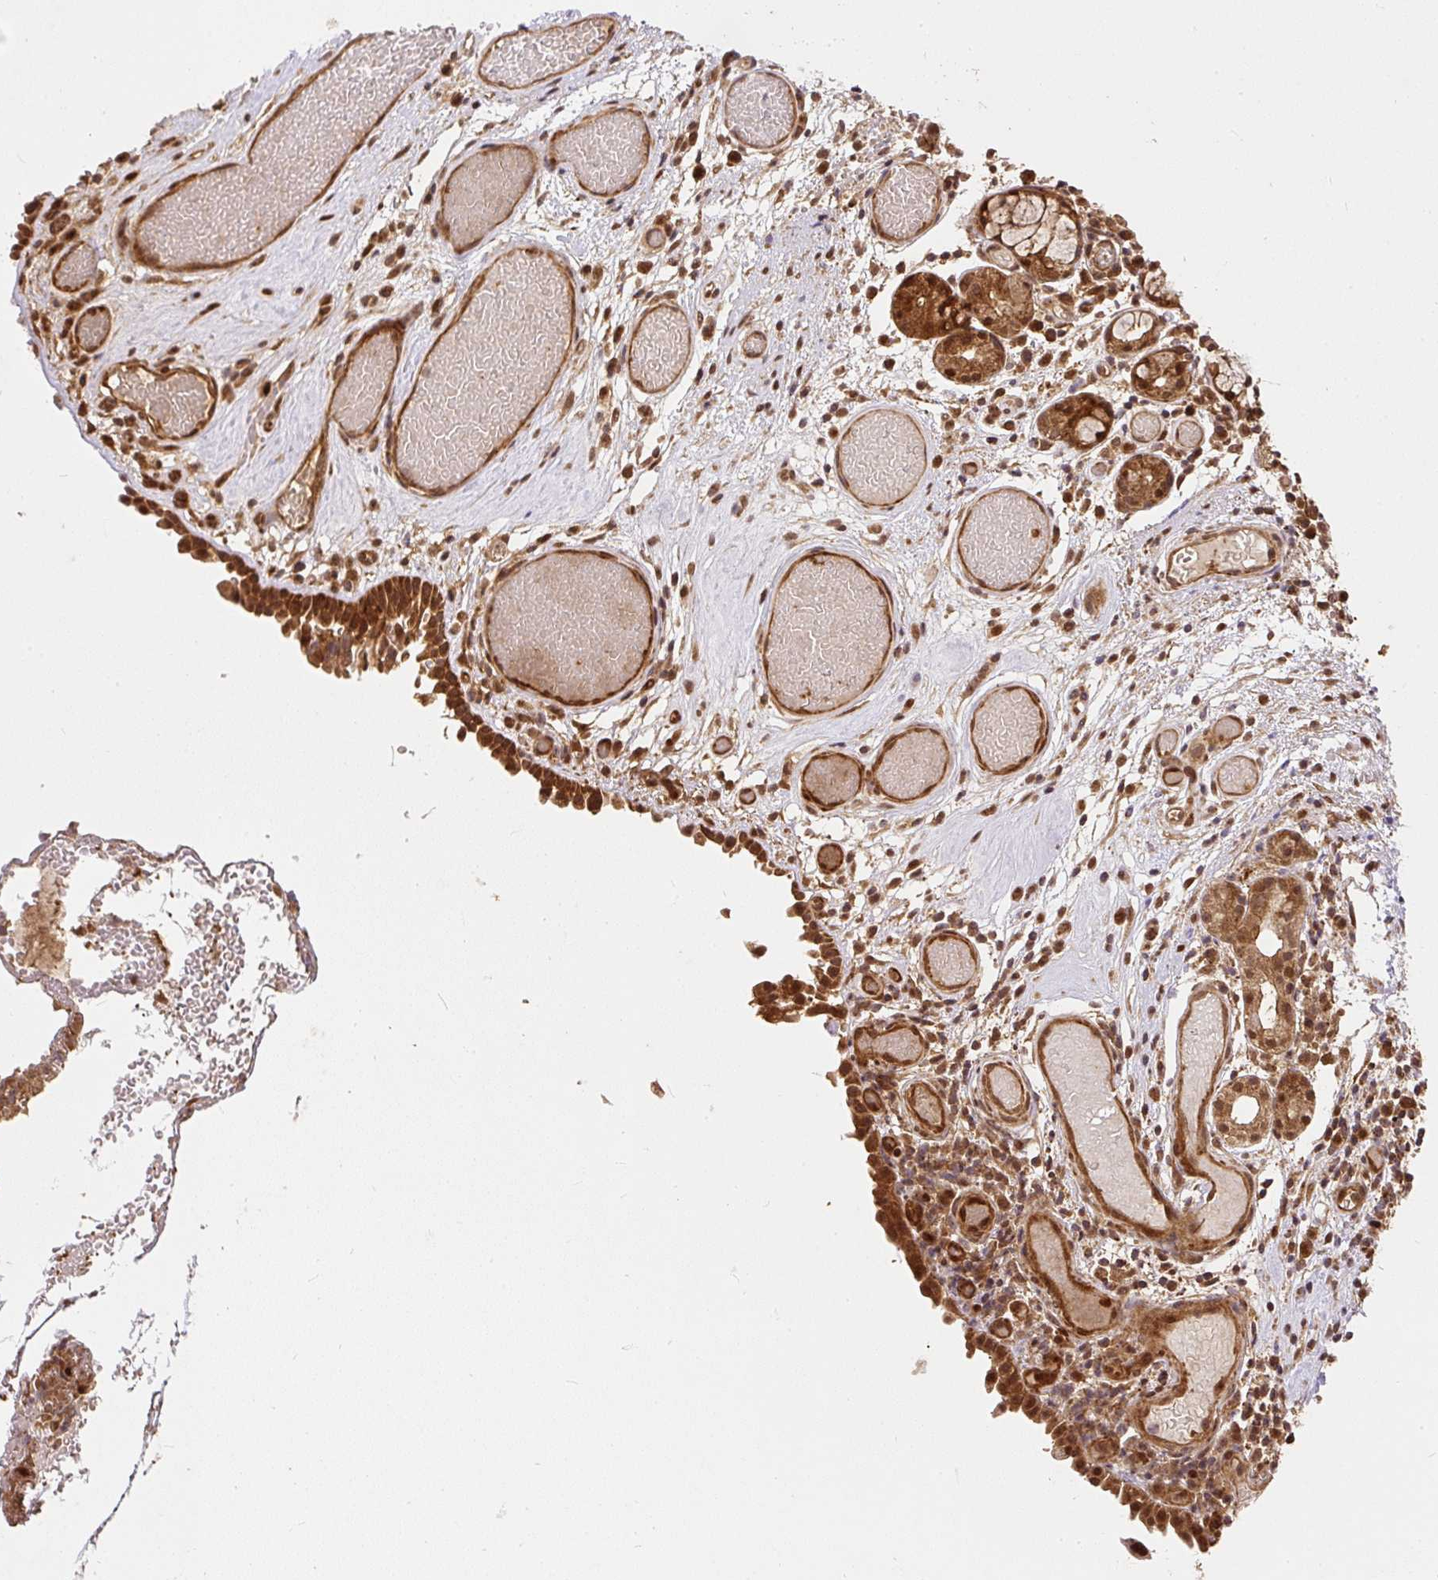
{"staining": {"intensity": "strong", "quantity": ">75%", "location": "cytoplasmic/membranous,nuclear"}, "tissue": "nasopharynx", "cell_type": "Respiratory epithelial cells", "image_type": "normal", "snomed": [{"axis": "morphology", "description": "Normal tissue, NOS"}, {"axis": "morphology", "description": "Inflammation, NOS"}, {"axis": "topography", "description": "Nasopharynx"}], "caption": "Protein positivity by immunohistochemistry reveals strong cytoplasmic/membranous,nuclear staining in about >75% of respiratory epithelial cells in normal nasopharynx. (DAB (3,3'-diaminobenzidine) IHC, brown staining for protein, blue staining for nuclei).", "gene": "PSMD1", "patient": {"sex": "male", "age": 54}}